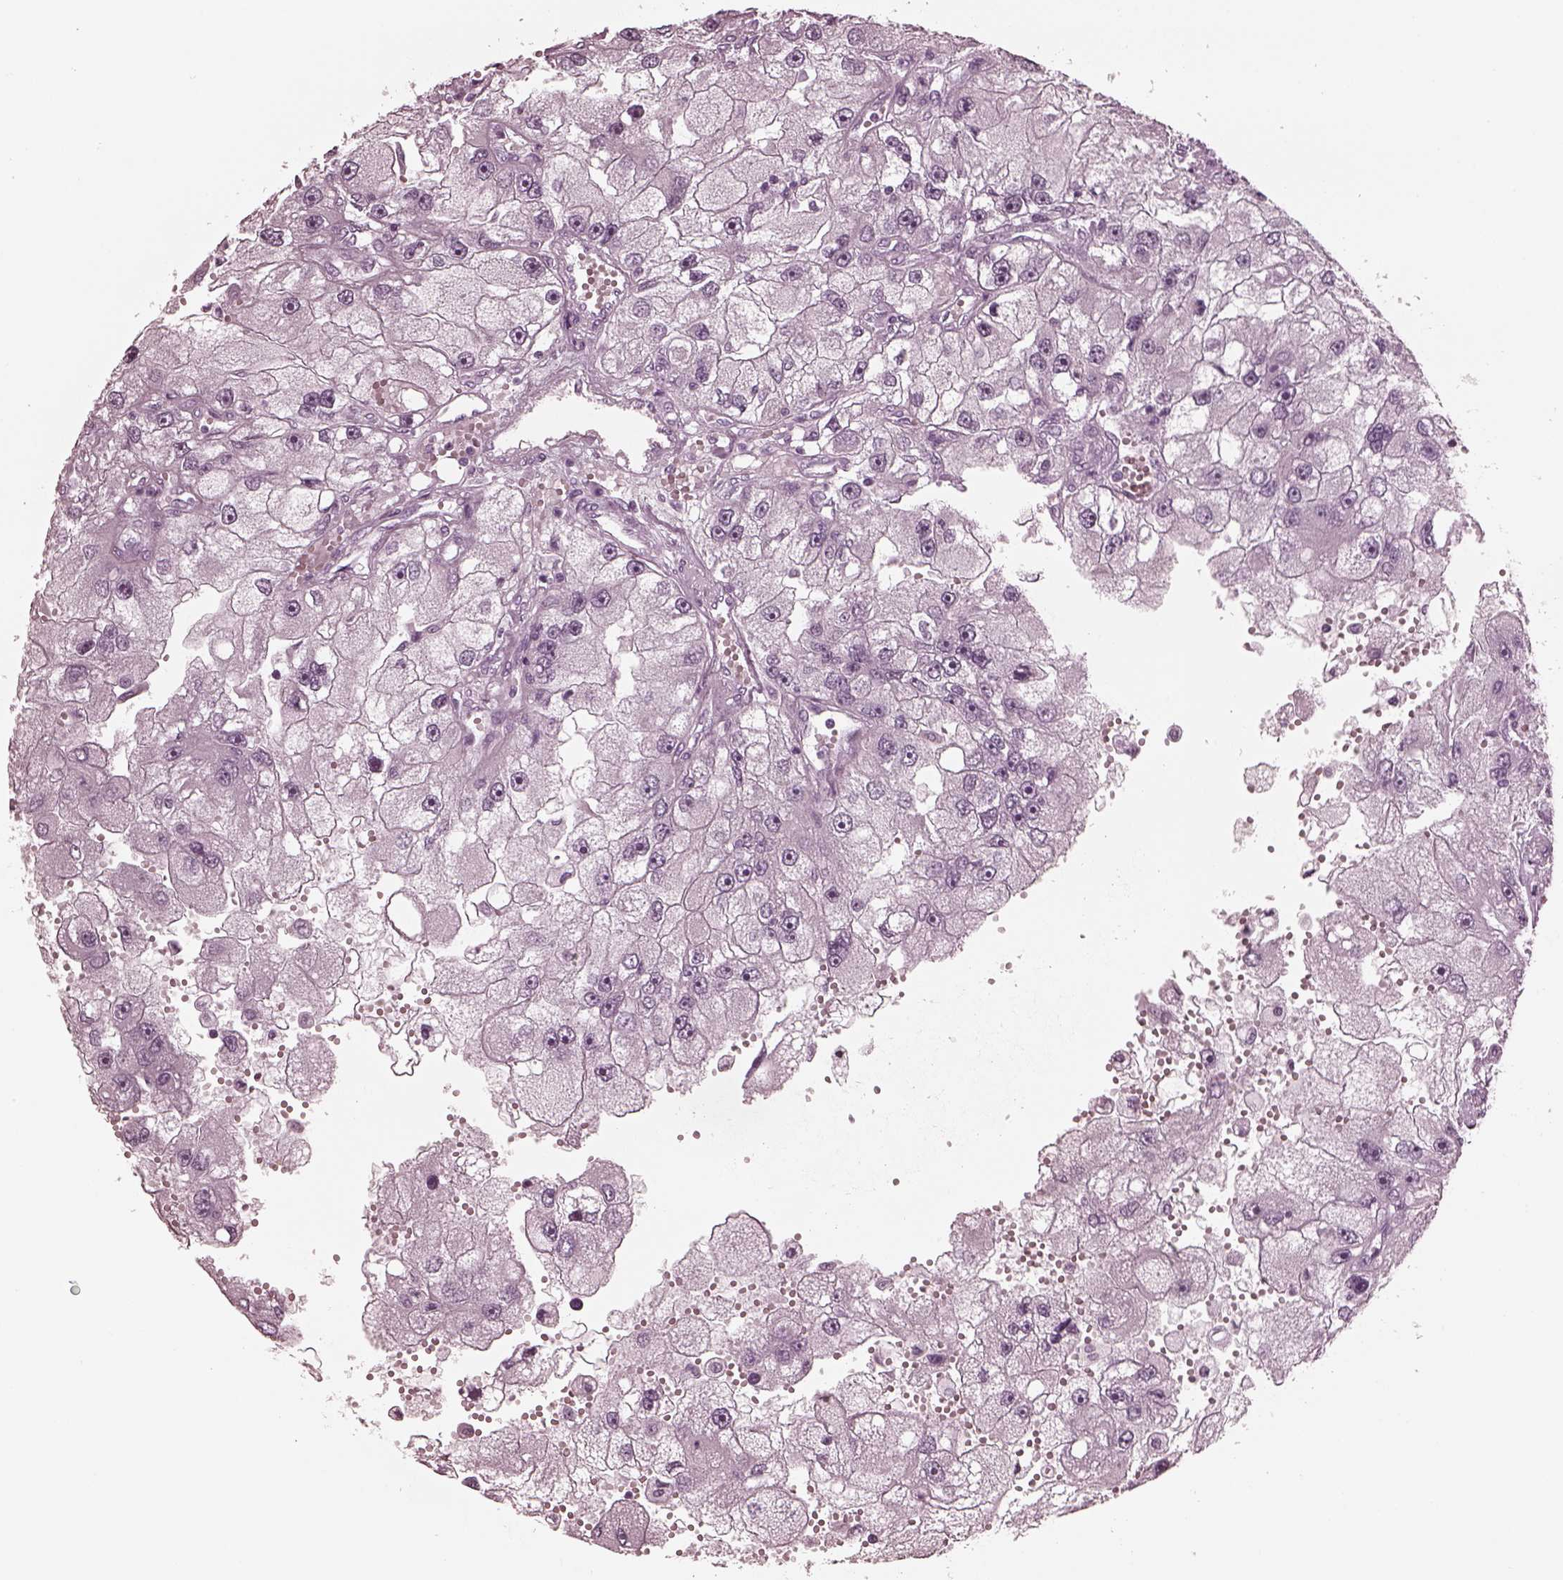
{"staining": {"intensity": "negative", "quantity": "none", "location": "none"}, "tissue": "renal cancer", "cell_type": "Tumor cells", "image_type": "cancer", "snomed": [{"axis": "morphology", "description": "Adenocarcinoma, NOS"}, {"axis": "topography", "description": "Kidney"}], "caption": "IHC histopathology image of human renal cancer (adenocarcinoma) stained for a protein (brown), which demonstrates no positivity in tumor cells.", "gene": "GRM6", "patient": {"sex": "male", "age": 63}}